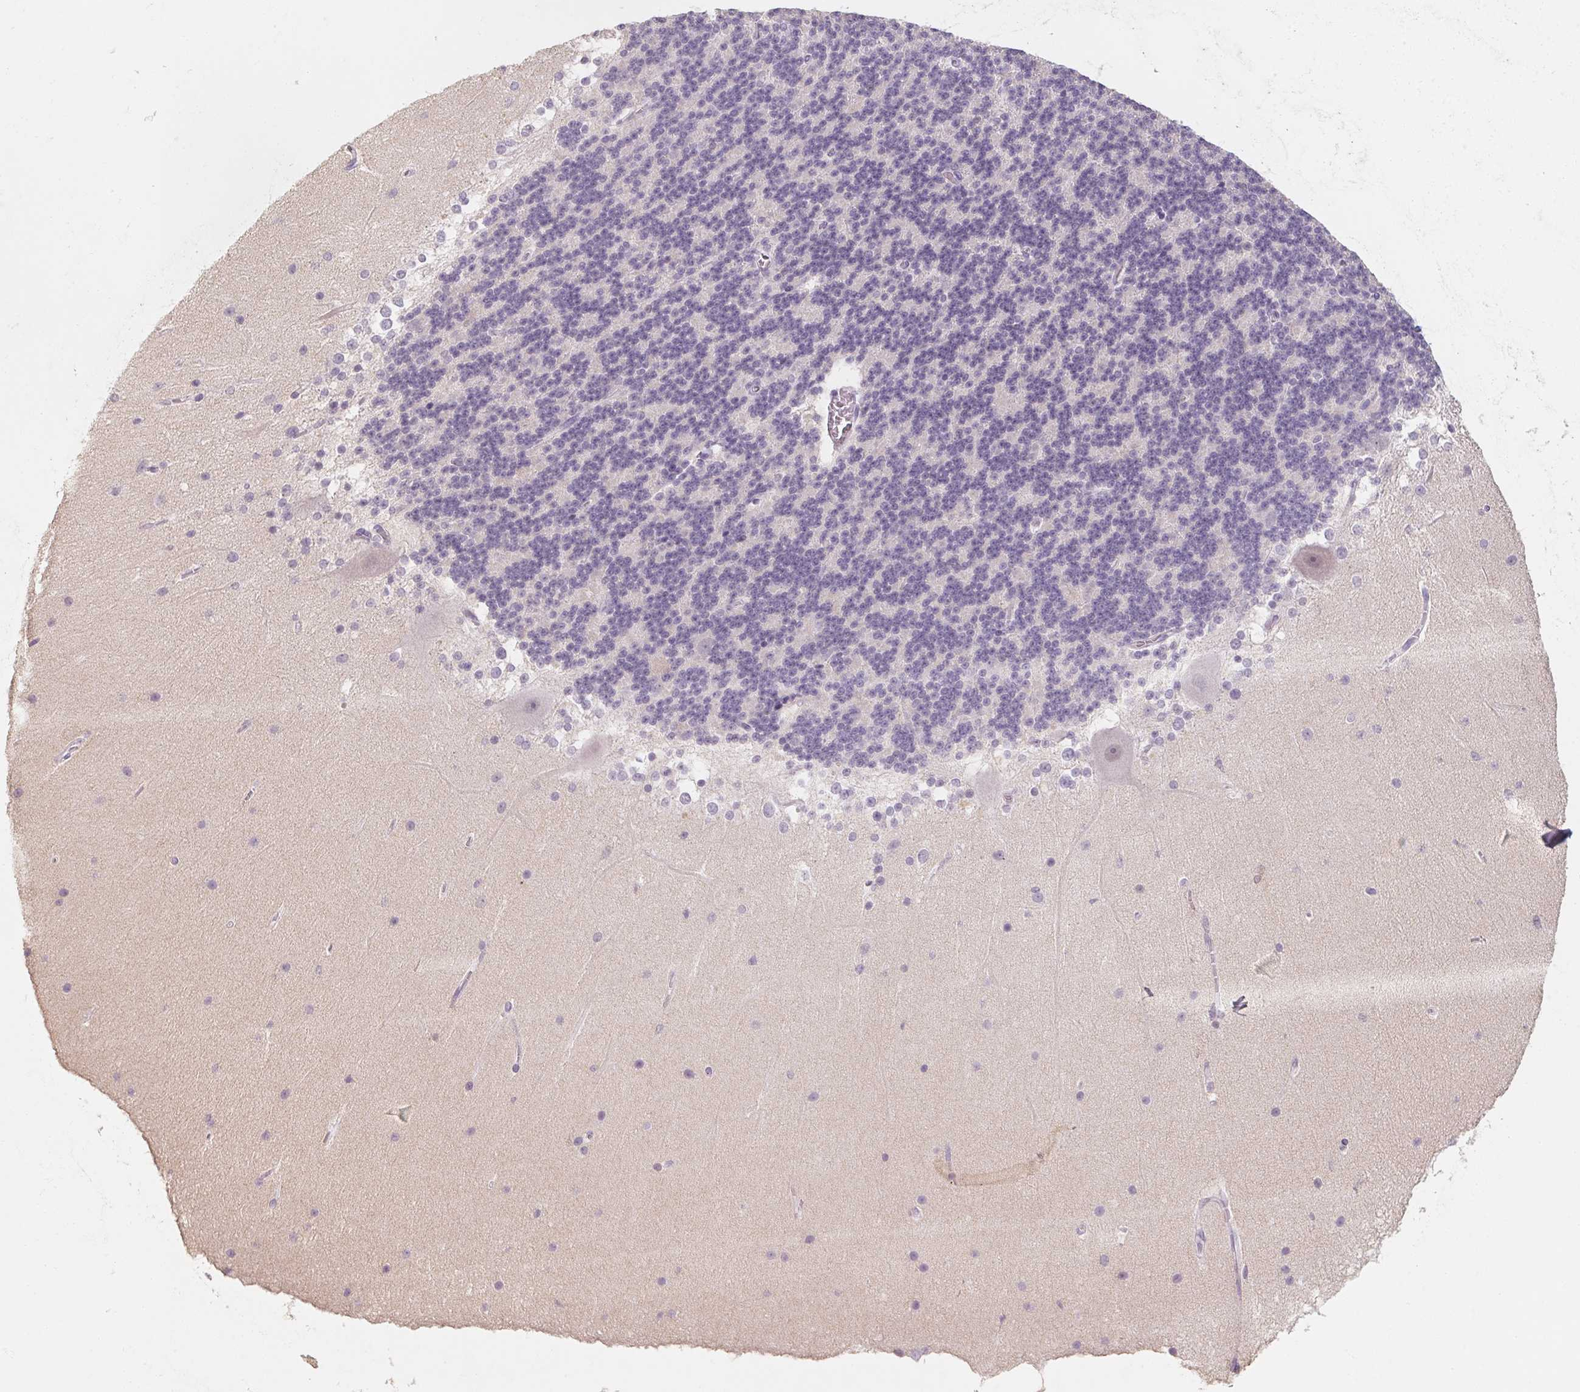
{"staining": {"intensity": "negative", "quantity": "none", "location": "none"}, "tissue": "cerebellum", "cell_type": "Cells in granular layer", "image_type": "normal", "snomed": [{"axis": "morphology", "description": "Normal tissue, NOS"}, {"axis": "topography", "description": "Cerebellum"}], "caption": "Immunohistochemistry photomicrograph of benign cerebellum: cerebellum stained with DAB (3,3'-diaminobenzidine) shows no significant protein staining in cells in granular layer.", "gene": "CAPZA3", "patient": {"sex": "female", "age": 19}}